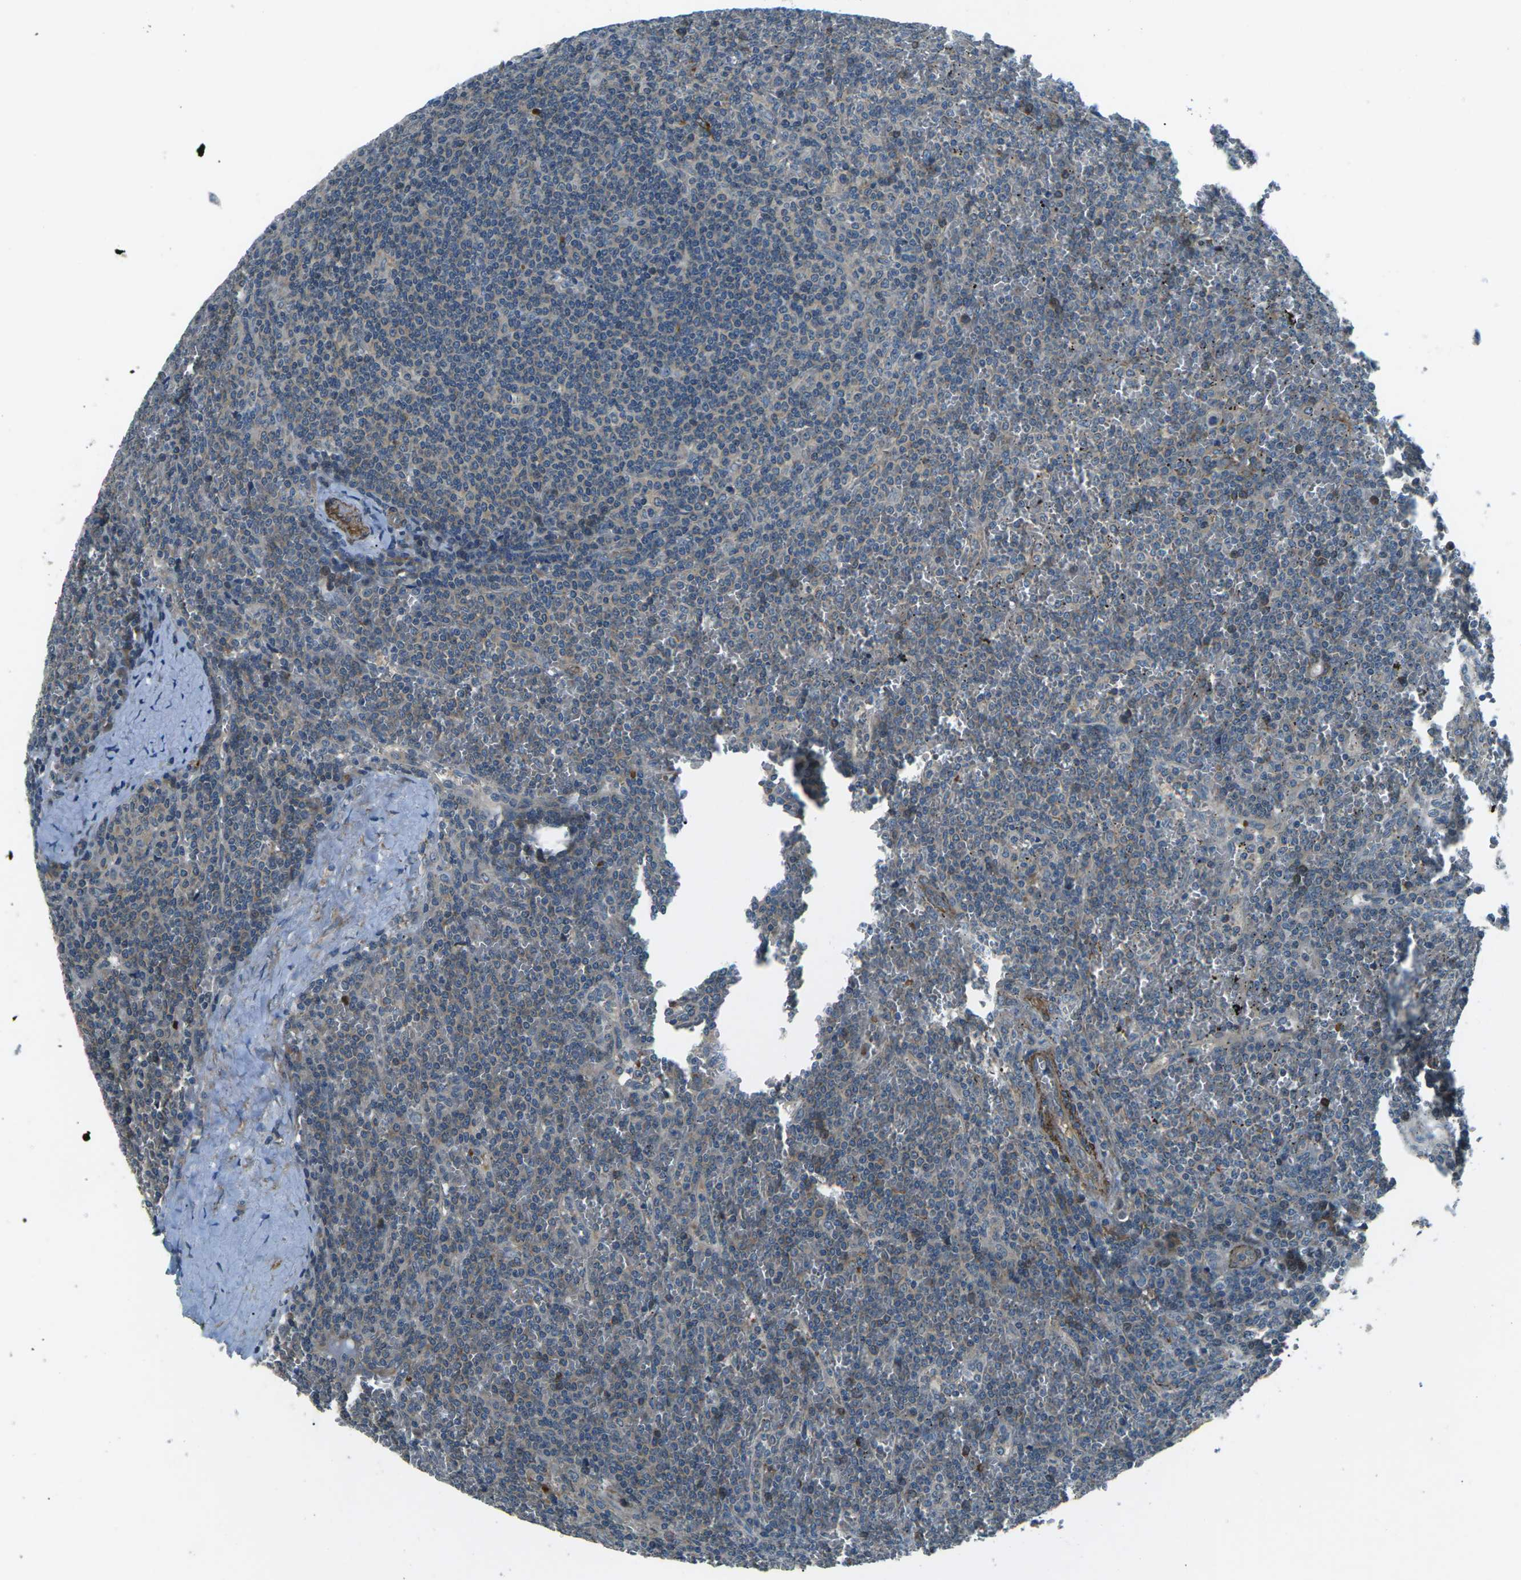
{"staining": {"intensity": "weak", "quantity": "25%-75%", "location": "cytoplasmic/membranous"}, "tissue": "lymphoma", "cell_type": "Tumor cells", "image_type": "cancer", "snomed": [{"axis": "morphology", "description": "Malignant lymphoma, non-Hodgkin's type, Low grade"}, {"axis": "topography", "description": "Spleen"}], "caption": "Immunohistochemical staining of malignant lymphoma, non-Hodgkin's type (low-grade) reveals low levels of weak cytoplasmic/membranous positivity in about 25%-75% of tumor cells.", "gene": "AFAP1", "patient": {"sex": "female", "age": 19}}